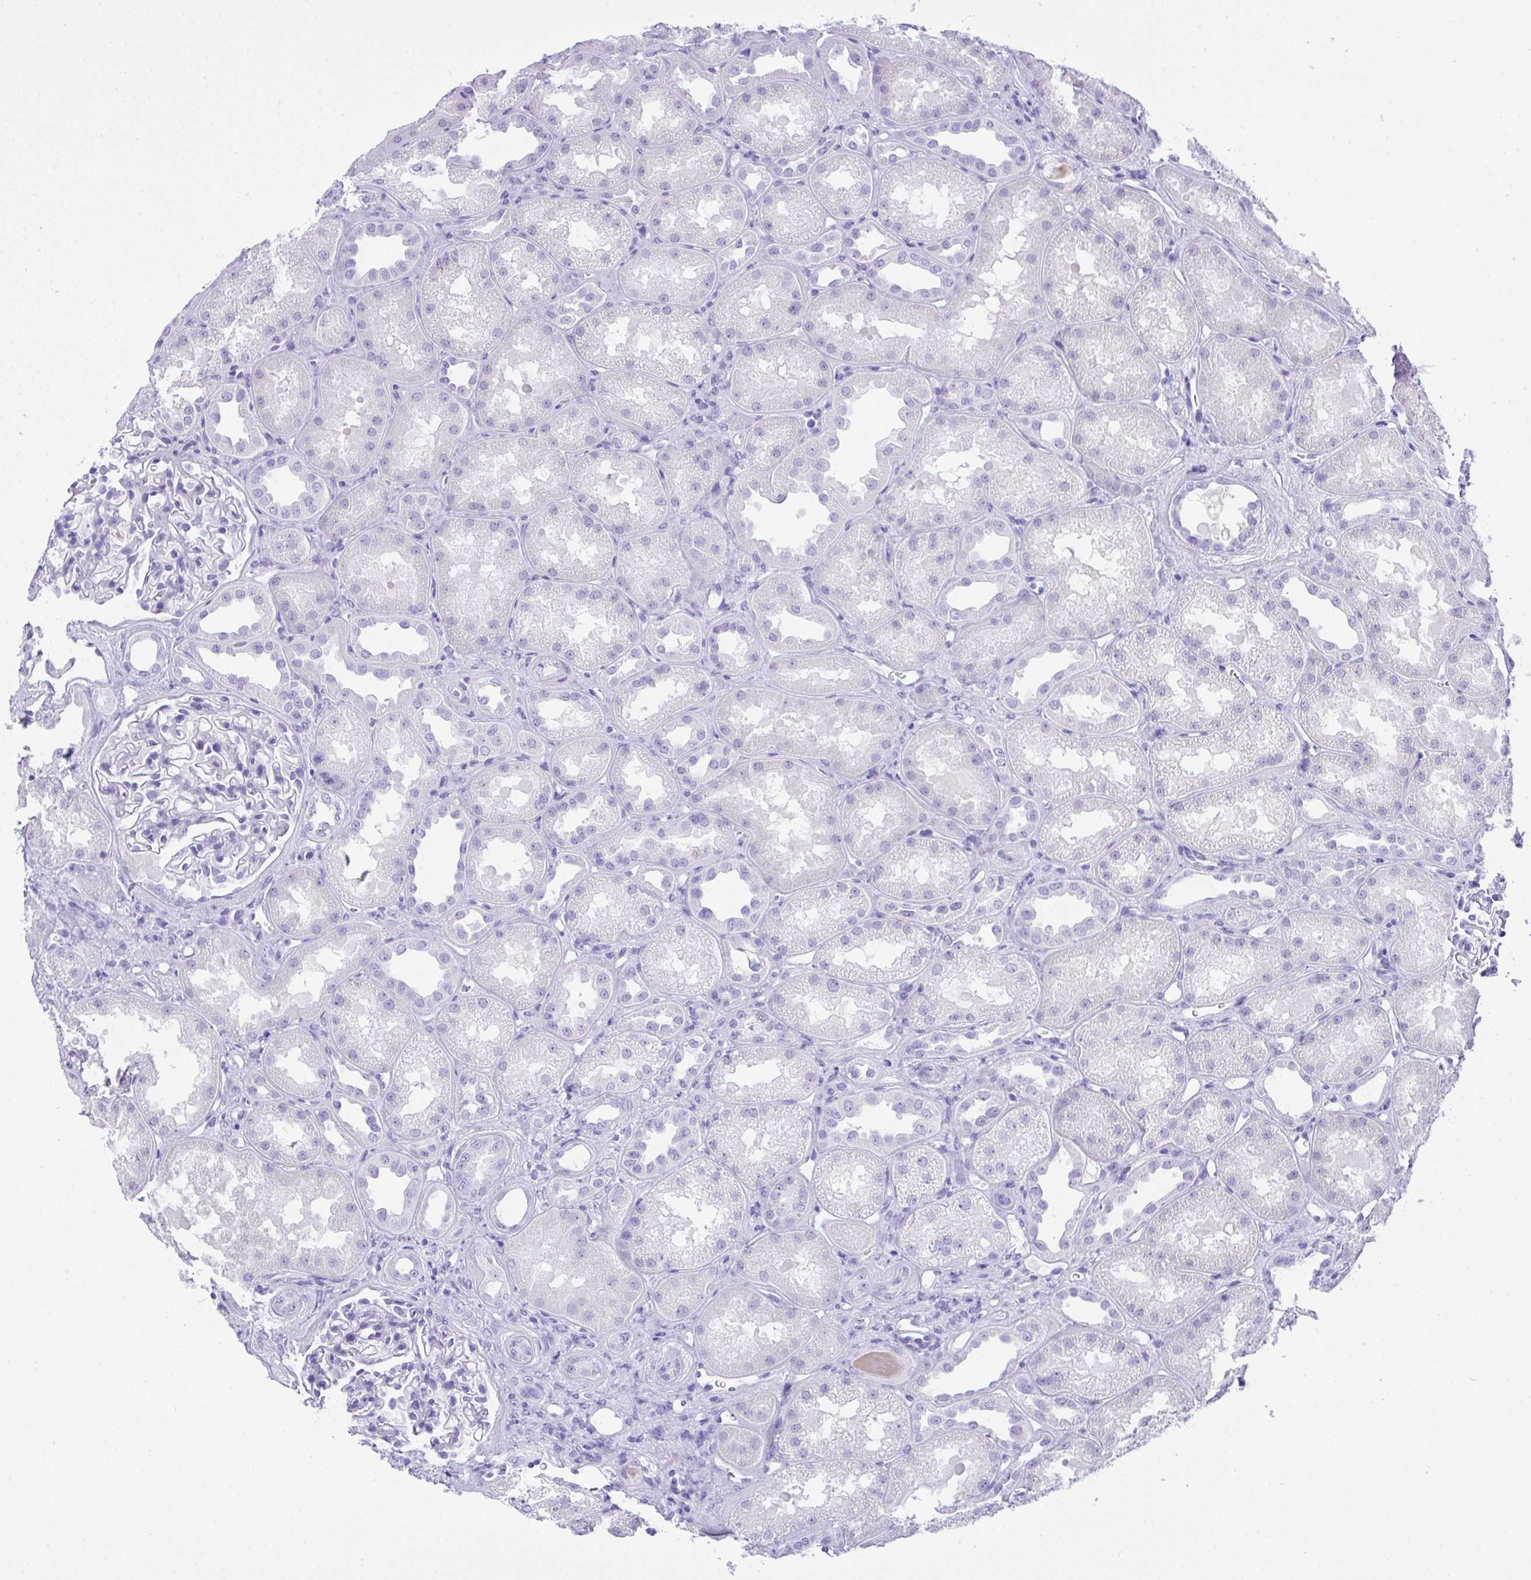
{"staining": {"intensity": "negative", "quantity": "none", "location": "none"}, "tissue": "kidney", "cell_type": "Cells in glomeruli", "image_type": "normal", "snomed": [{"axis": "morphology", "description": "Normal tissue, NOS"}, {"axis": "topography", "description": "Kidney"}], "caption": "The micrograph demonstrates no staining of cells in glomeruli in benign kidney.", "gene": "AKR1D1", "patient": {"sex": "male", "age": 61}}